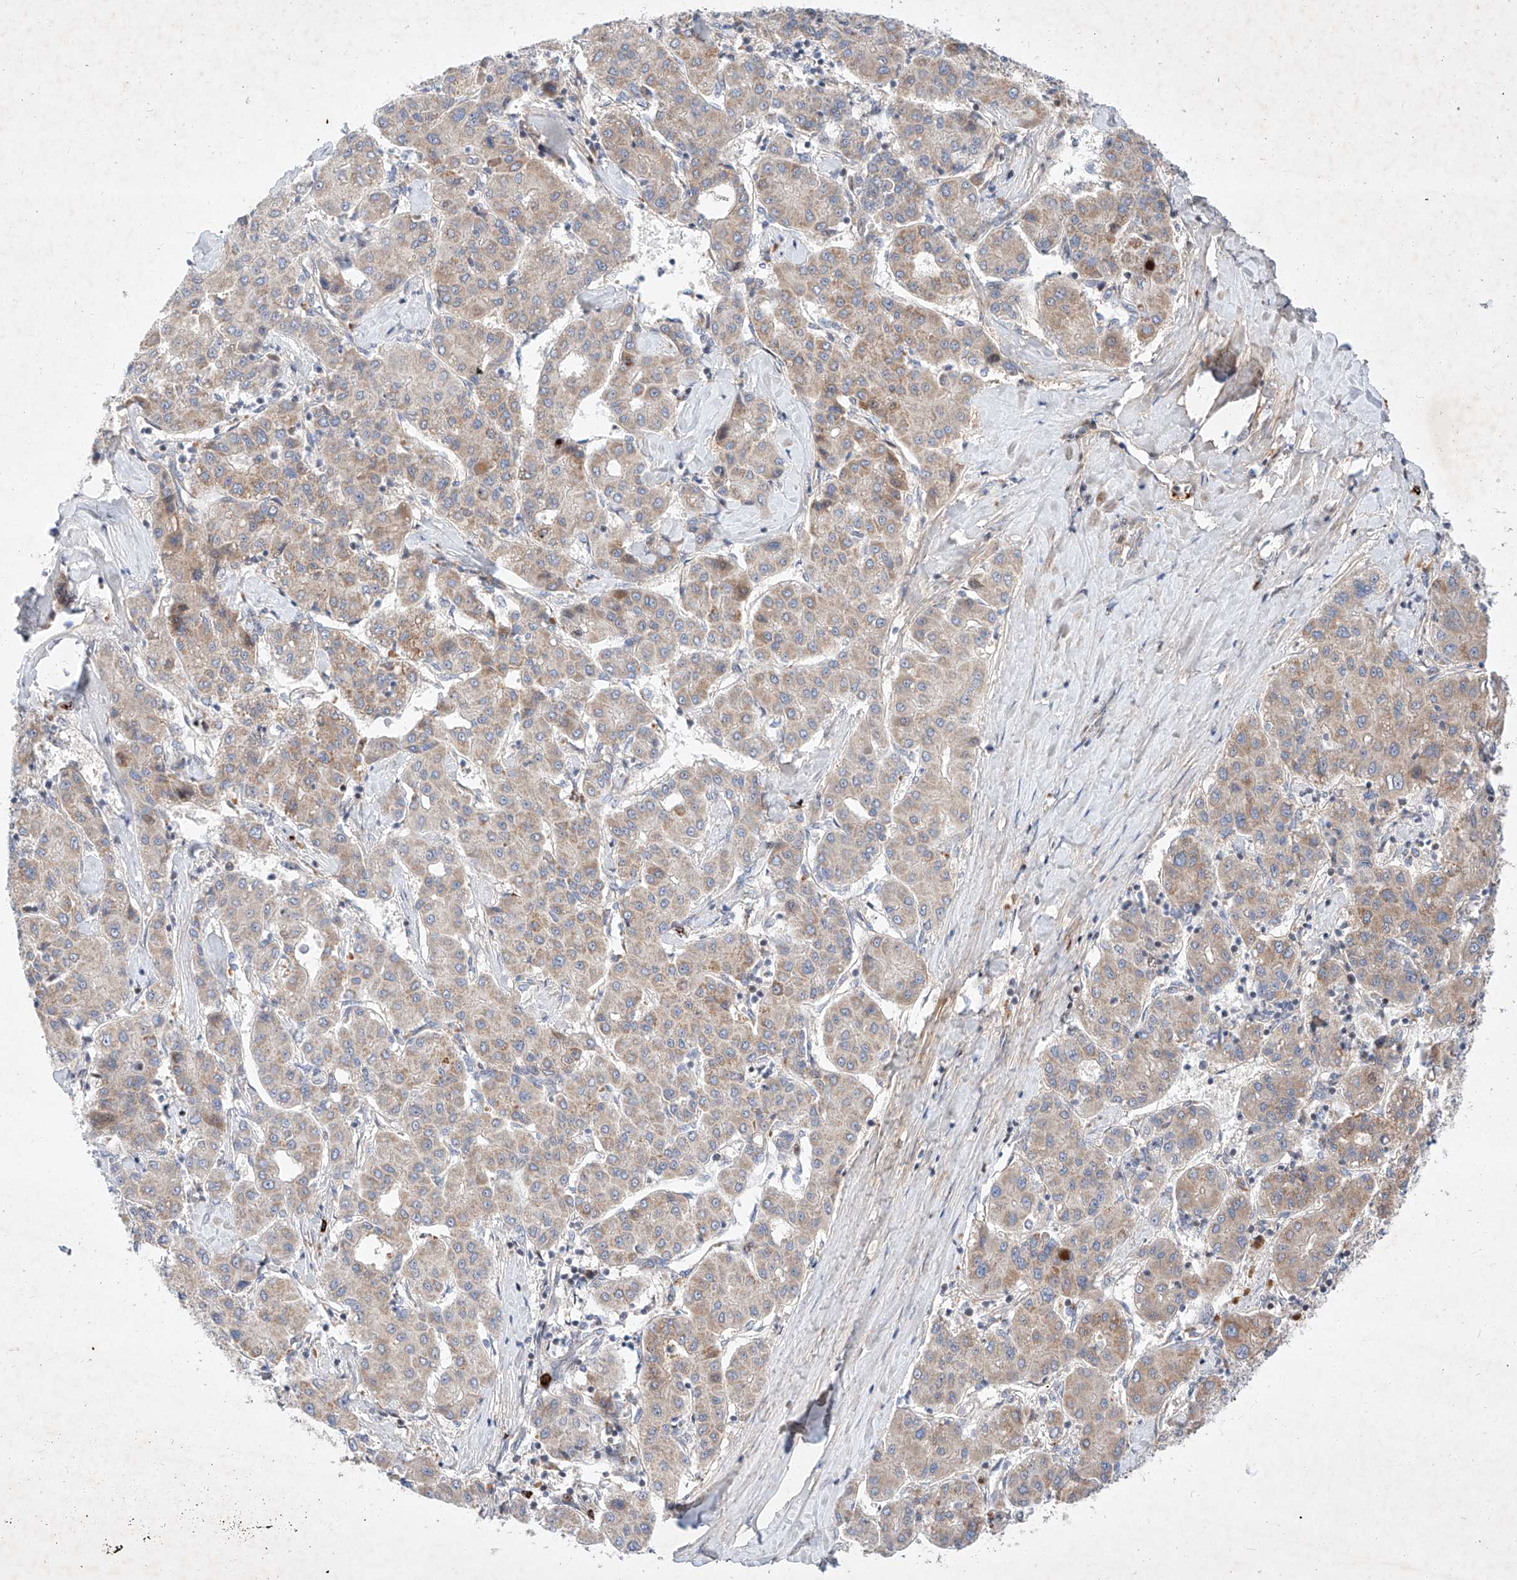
{"staining": {"intensity": "weak", "quantity": "25%-75%", "location": "cytoplasmic/membranous"}, "tissue": "liver cancer", "cell_type": "Tumor cells", "image_type": "cancer", "snomed": [{"axis": "morphology", "description": "Carcinoma, Hepatocellular, NOS"}, {"axis": "topography", "description": "Liver"}], "caption": "Protein expression analysis of human liver hepatocellular carcinoma reveals weak cytoplasmic/membranous positivity in approximately 25%-75% of tumor cells.", "gene": "OSGEPL1", "patient": {"sex": "male", "age": 65}}